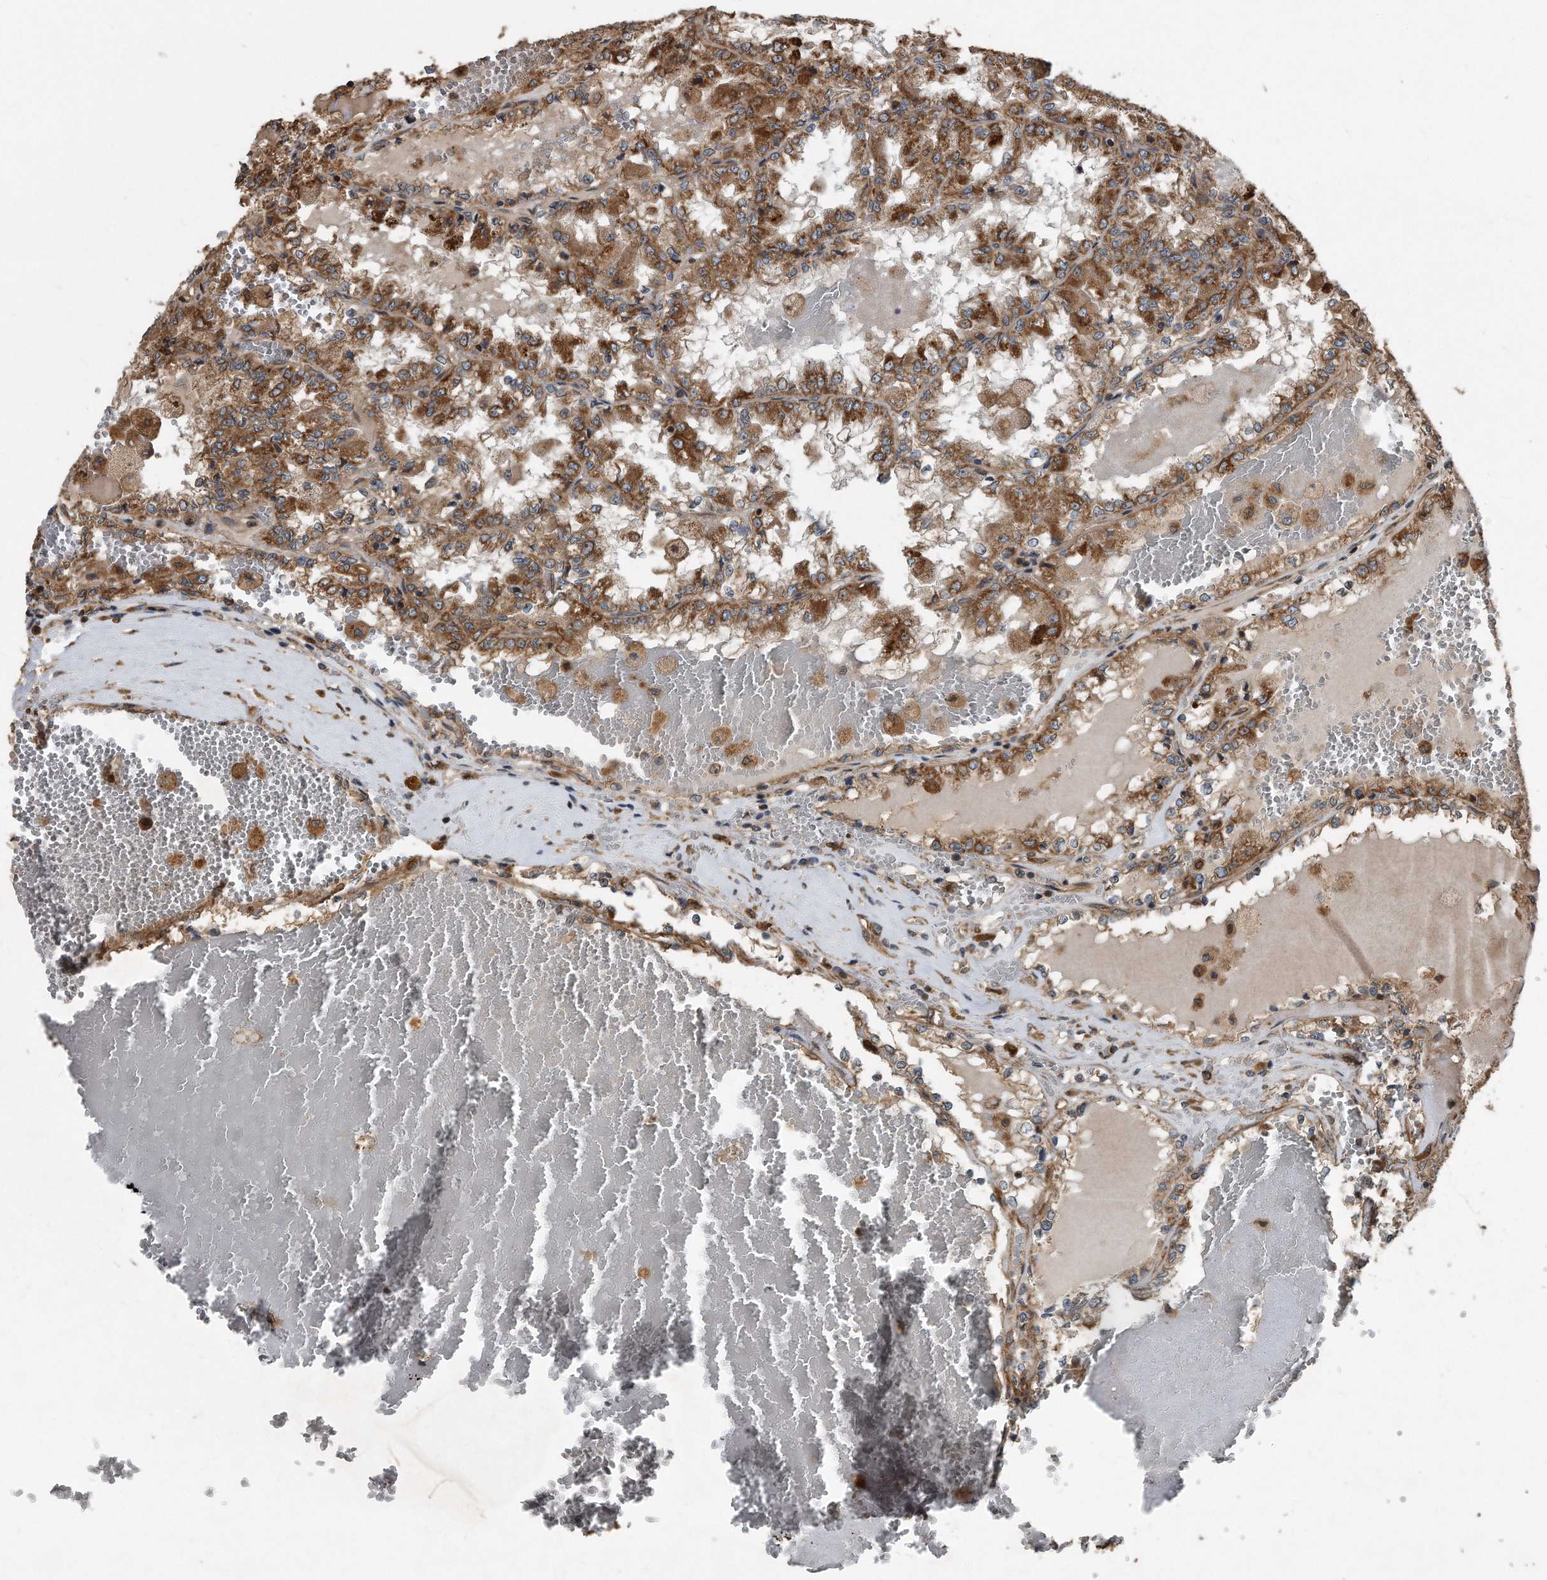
{"staining": {"intensity": "moderate", "quantity": ">75%", "location": "cytoplasmic/membranous"}, "tissue": "renal cancer", "cell_type": "Tumor cells", "image_type": "cancer", "snomed": [{"axis": "morphology", "description": "Adenocarcinoma, NOS"}, {"axis": "topography", "description": "Kidney"}], "caption": "Renal cancer (adenocarcinoma) tissue demonstrates moderate cytoplasmic/membranous positivity in approximately >75% of tumor cells", "gene": "FAM136A", "patient": {"sex": "female", "age": 56}}